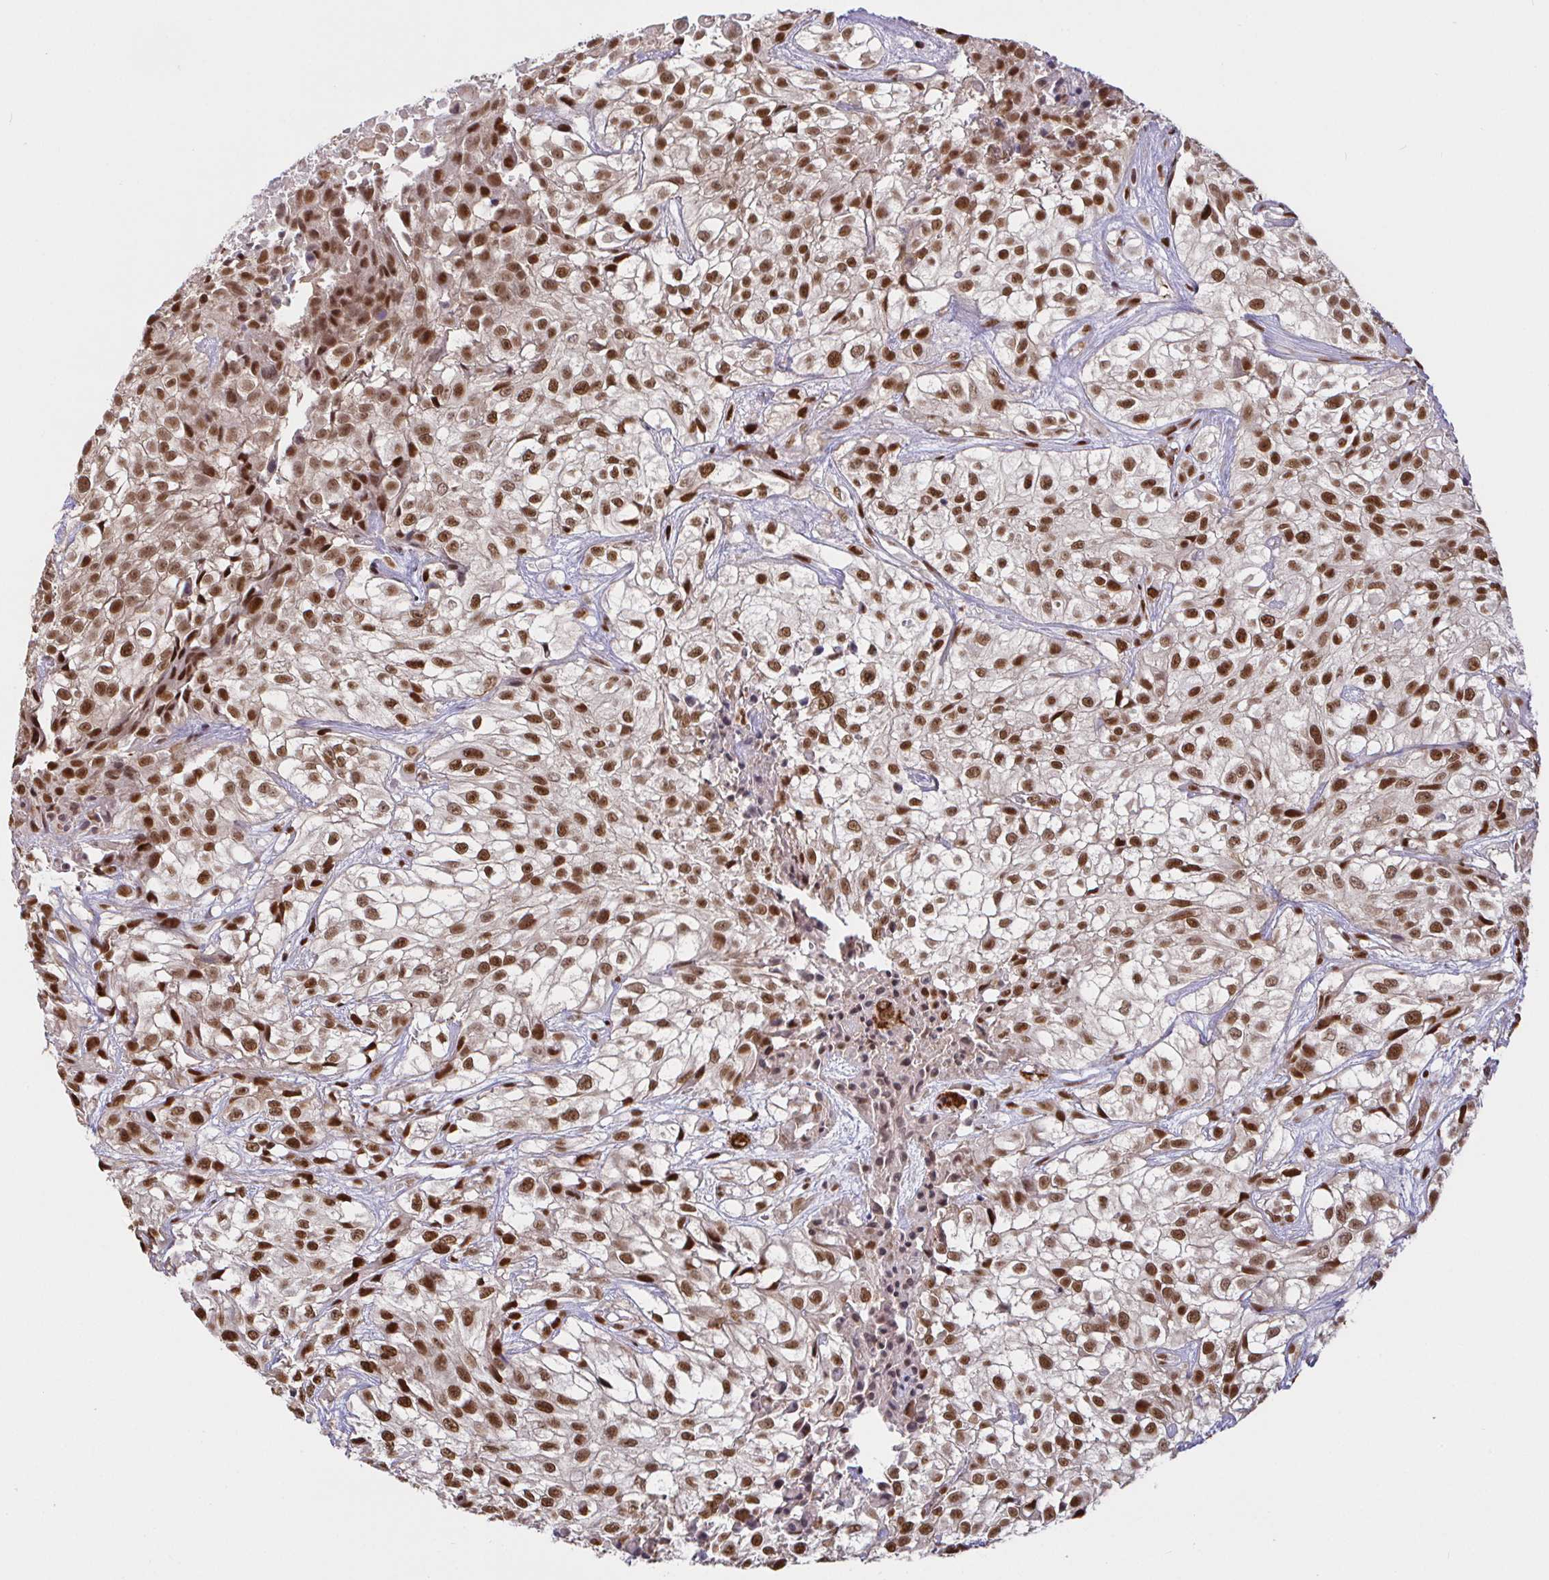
{"staining": {"intensity": "strong", "quantity": ">75%", "location": "nuclear"}, "tissue": "urothelial cancer", "cell_type": "Tumor cells", "image_type": "cancer", "snomed": [{"axis": "morphology", "description": "Urothelial carcinoma, High grade"}, {"axis": "topography", "description": "Urinary bladder"}], "caption": "High-grade urothelial carcinoma stained with a brown dye exhibits strong nuclear positive expression in approximately >75% of tumor cells.", "gene": "SP3", "patient": {"sex": "male", "age": 56}}